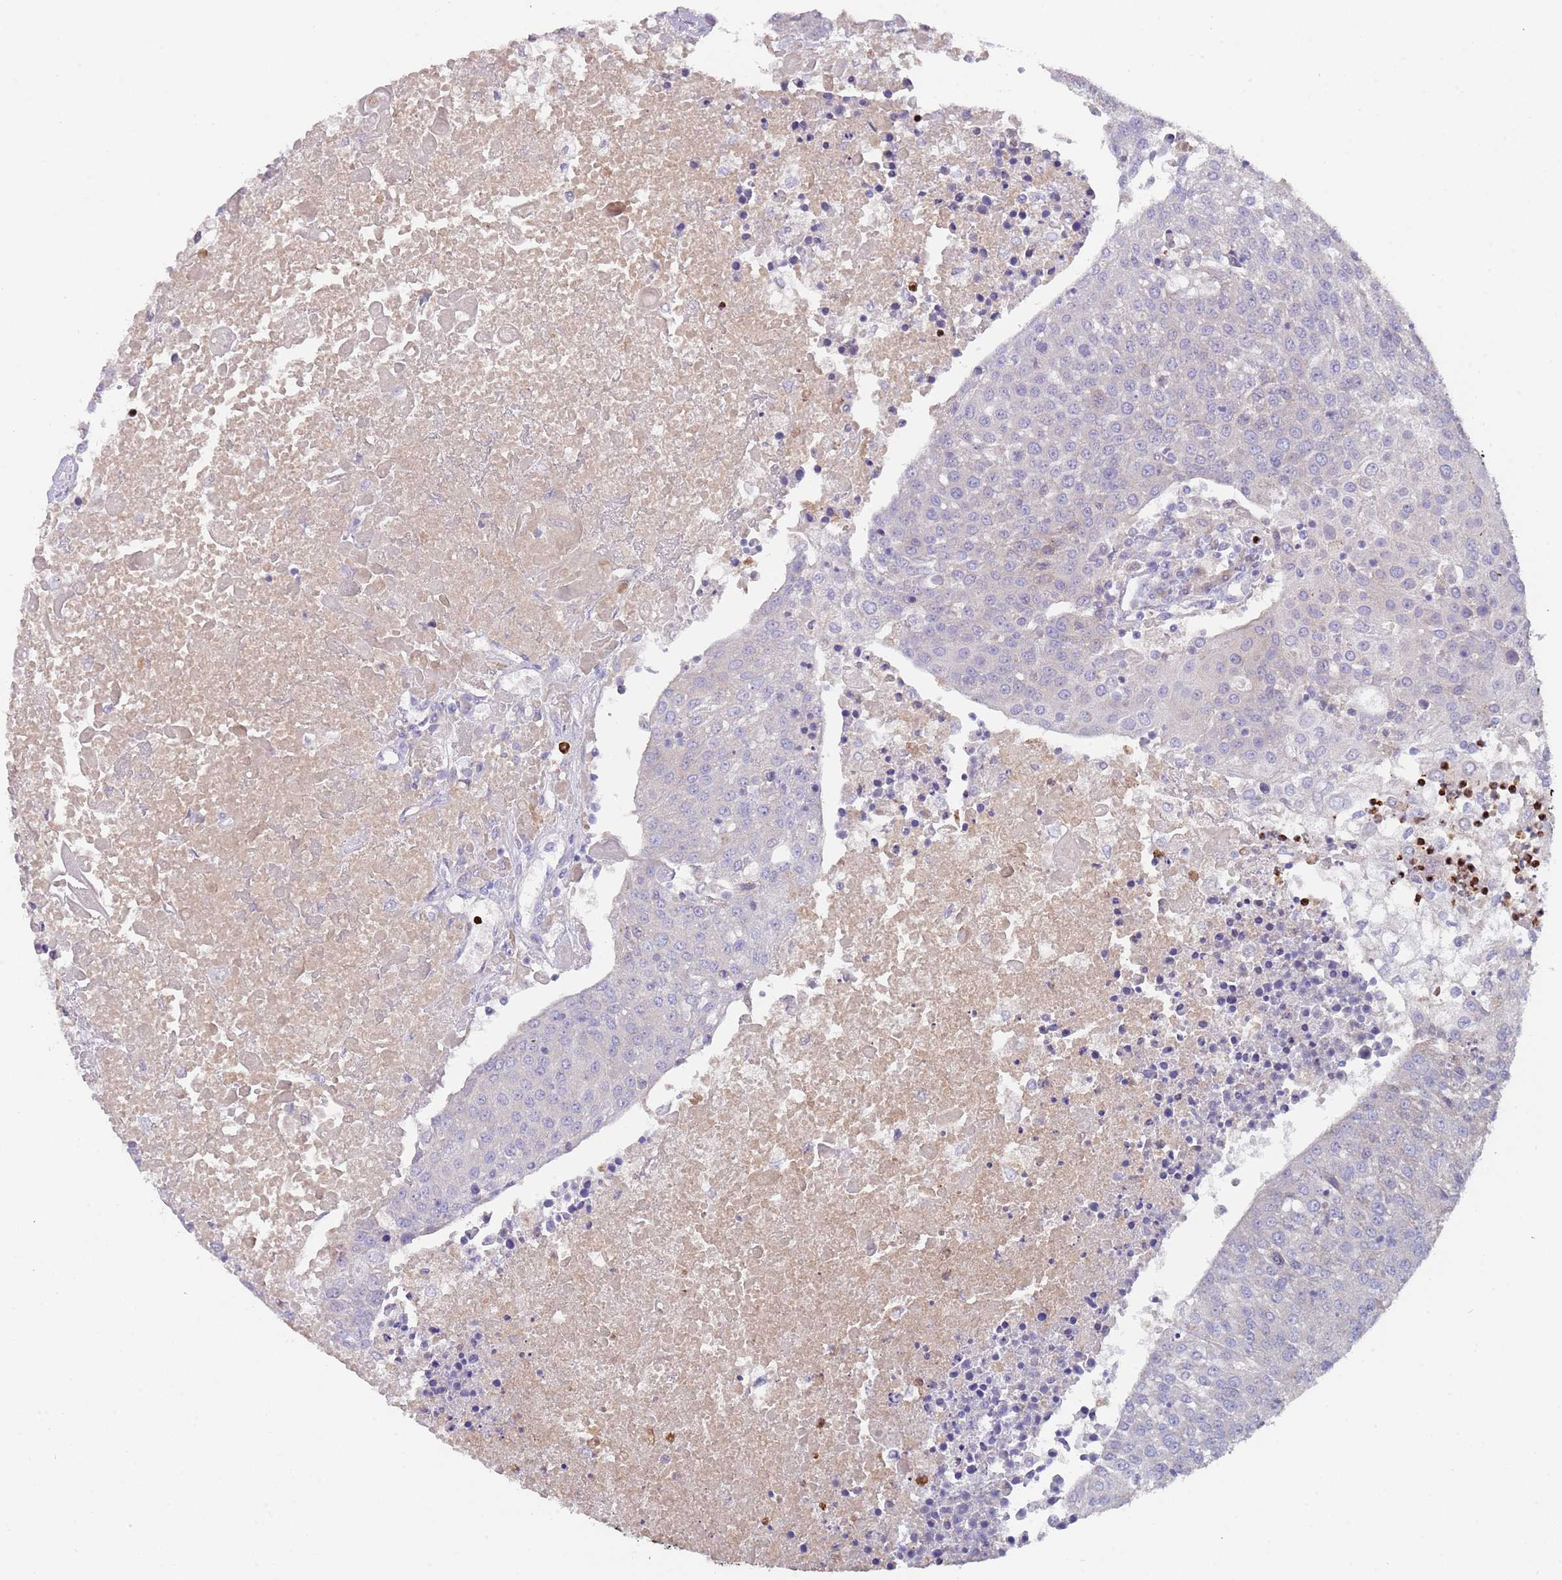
{"staining": {"intensity": "negative", "quantity": "none", "location": "none"}, "tissue": "urothelial cancer", "cell_type": "Tumor cells", "image_type": "cancer", "snomed": [{"axis": "morphology", "description": "Urothelial carcinoma, High grade"}, {"axis": "topography", "description": "Urinary bladder"}], "caption": "DAB immunohistochemical staining of high-grade urothelial carcinoma demonstrates no significant positivity in tumor cells. Brightfield microscopy of IHC stained with DAB (3,3'-diaminobenzidine) (brown) and hematoxylin (blue), captured at high magnification.", "gene": "TMEM251", "patient": {"sex": "female", "age": 85}}